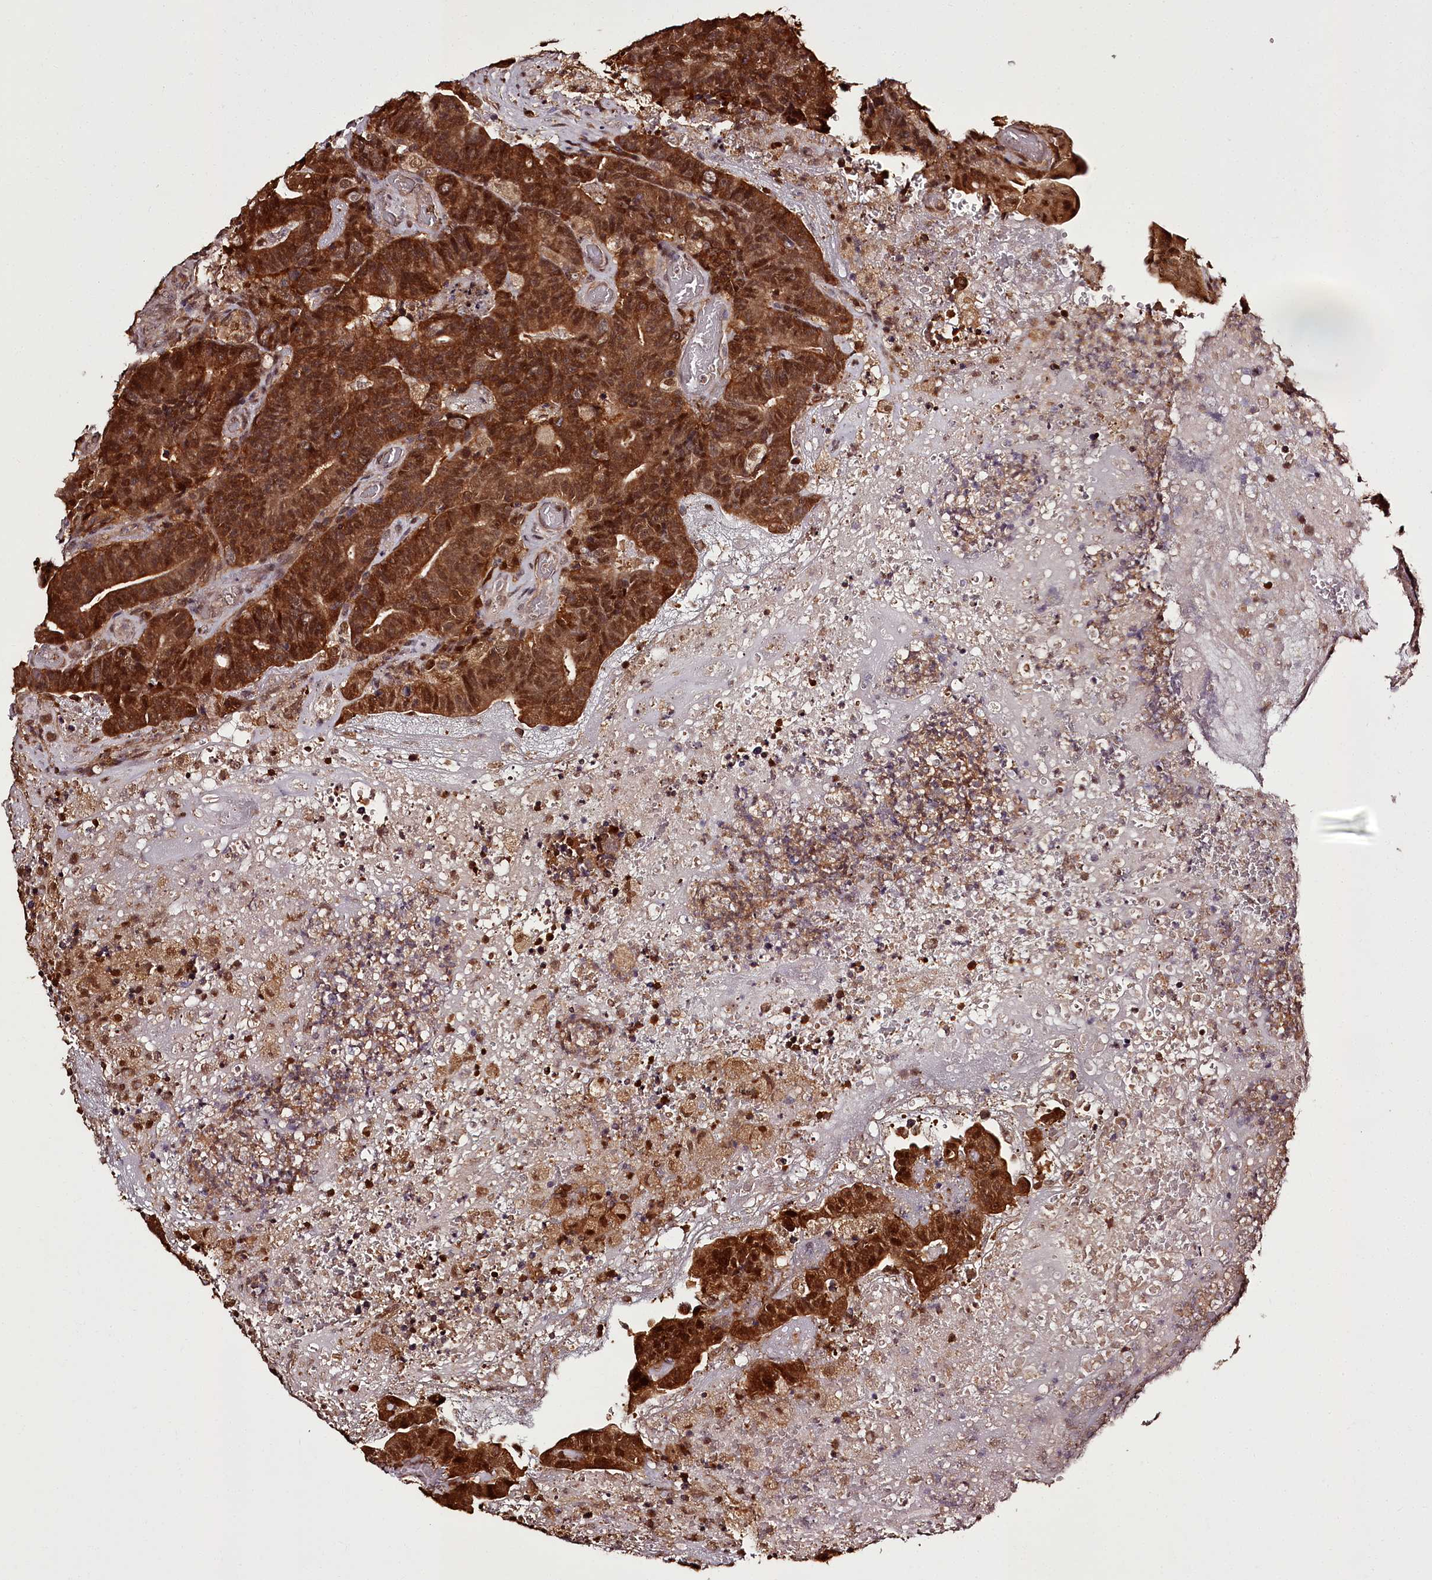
{"staining": {"intensity": "strong", "quantity": ">75%", "location": "cytoplasmic/membranous,nuclear"}, "tissue": "colorectal cancer", "cell_type": "Tumor cells", "image_type": "cancer", "snomed": [{"axis": "morphology", "description": "Normal tissue, NOS"}, {"axis": "morphology", "description": "Adenocarcinoma, NOS"}, {"axis": "topography", "description": "Colon"}], "caption": "This image demonstrates colorectal cancer stained with immunohistochemistry to label a protein in brown. The cytoplasmic/membranous and nuclear of tumor cells show strong positivity for the protein. Nuclei are counter-stained blue.", "gene": "NPRL2", "patient": {"sex": "female", "age": 75}}